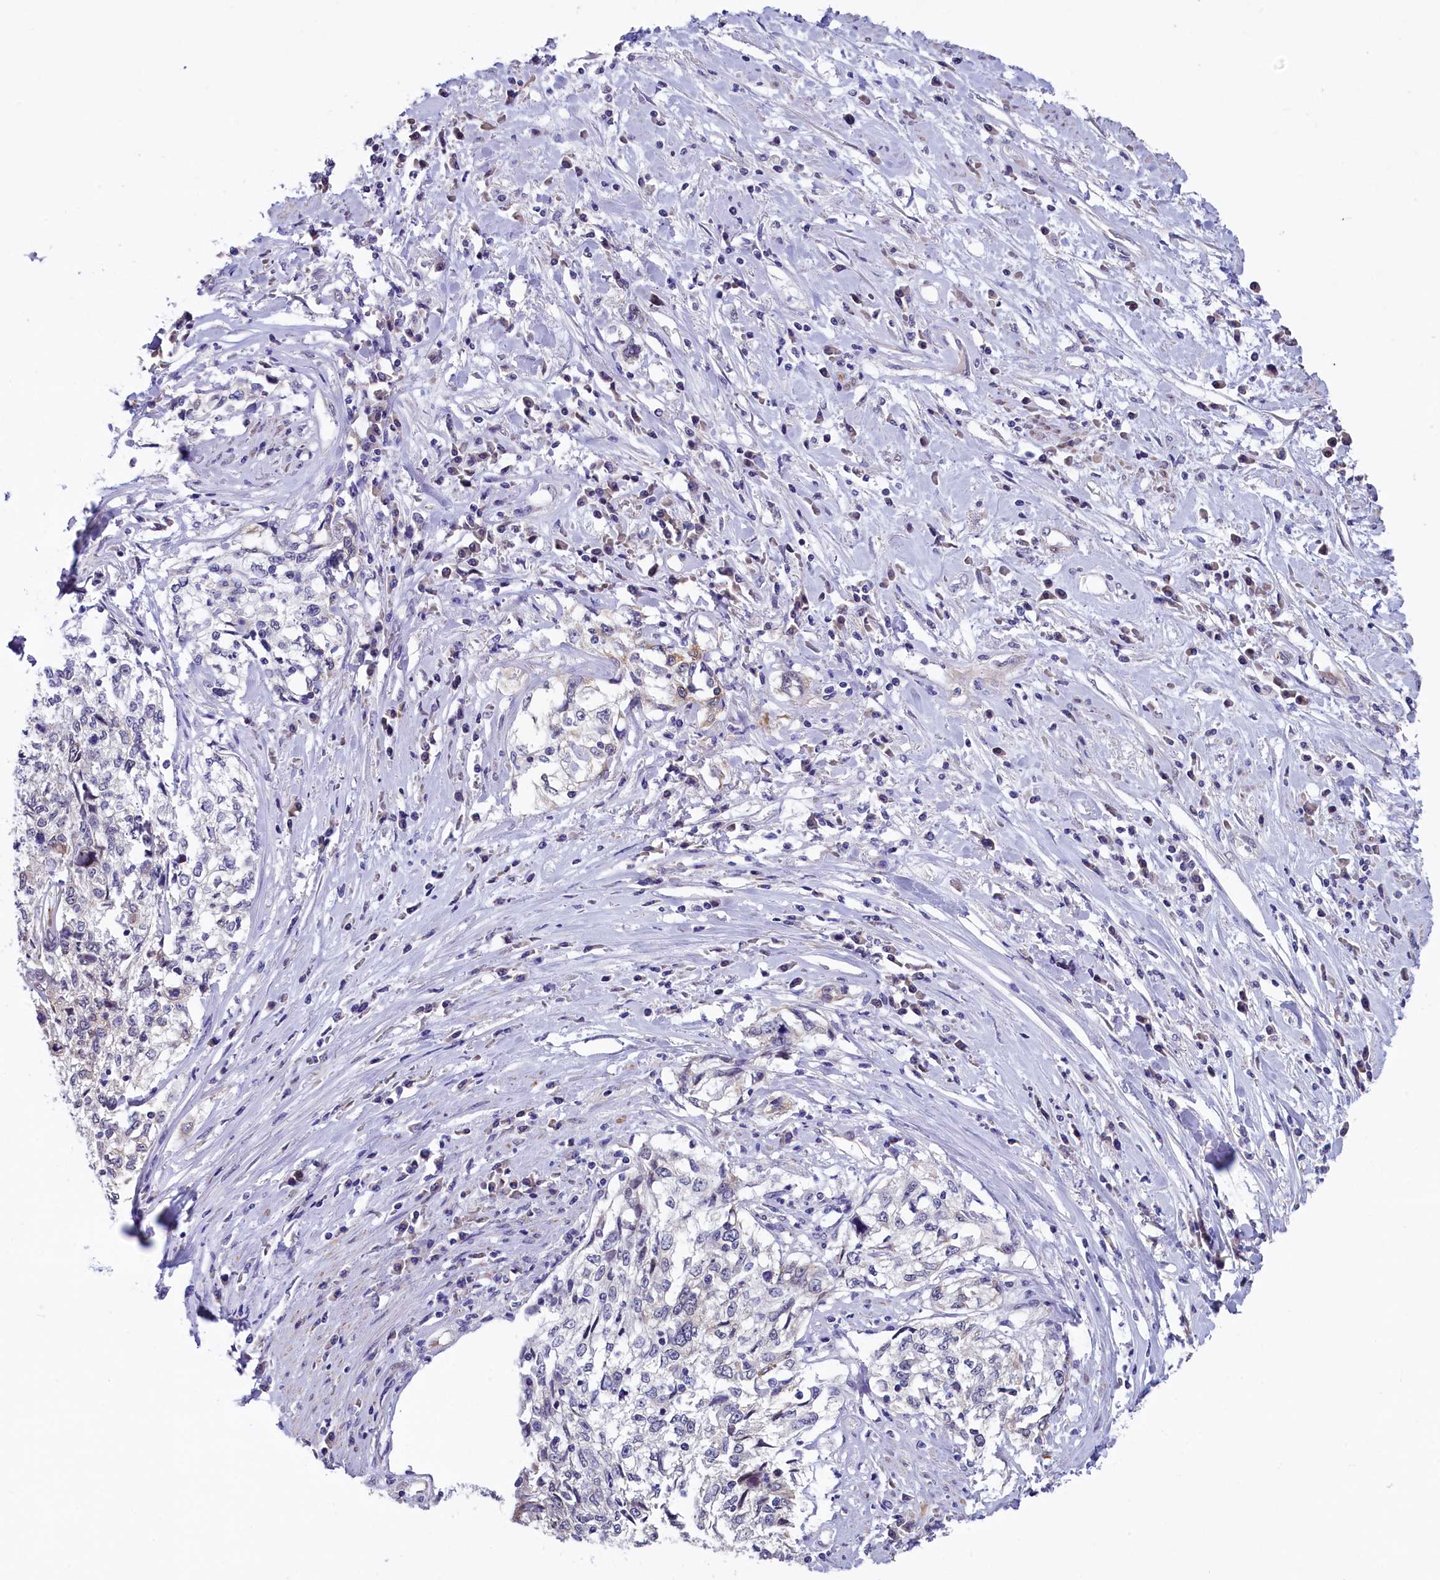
{"staining": {"intensity": "negative", "quantity": "none", "location": "none"}, "tissue": "cervical cancer", "cell_type": "Tumor cells", "image_type": "cancer", "snomed": [{"axis": "morphology", "description": "Squamous cell carcinoma, NOS"}, {"axis": "topography", "description": "Cervix"}], "caption": "DAB immunohistochemical staining of human cervical cancer exhibits no significant expression in tumor cells.", "gene": "SLC39A6", "patient": {"sex": "female", "age": 57}}